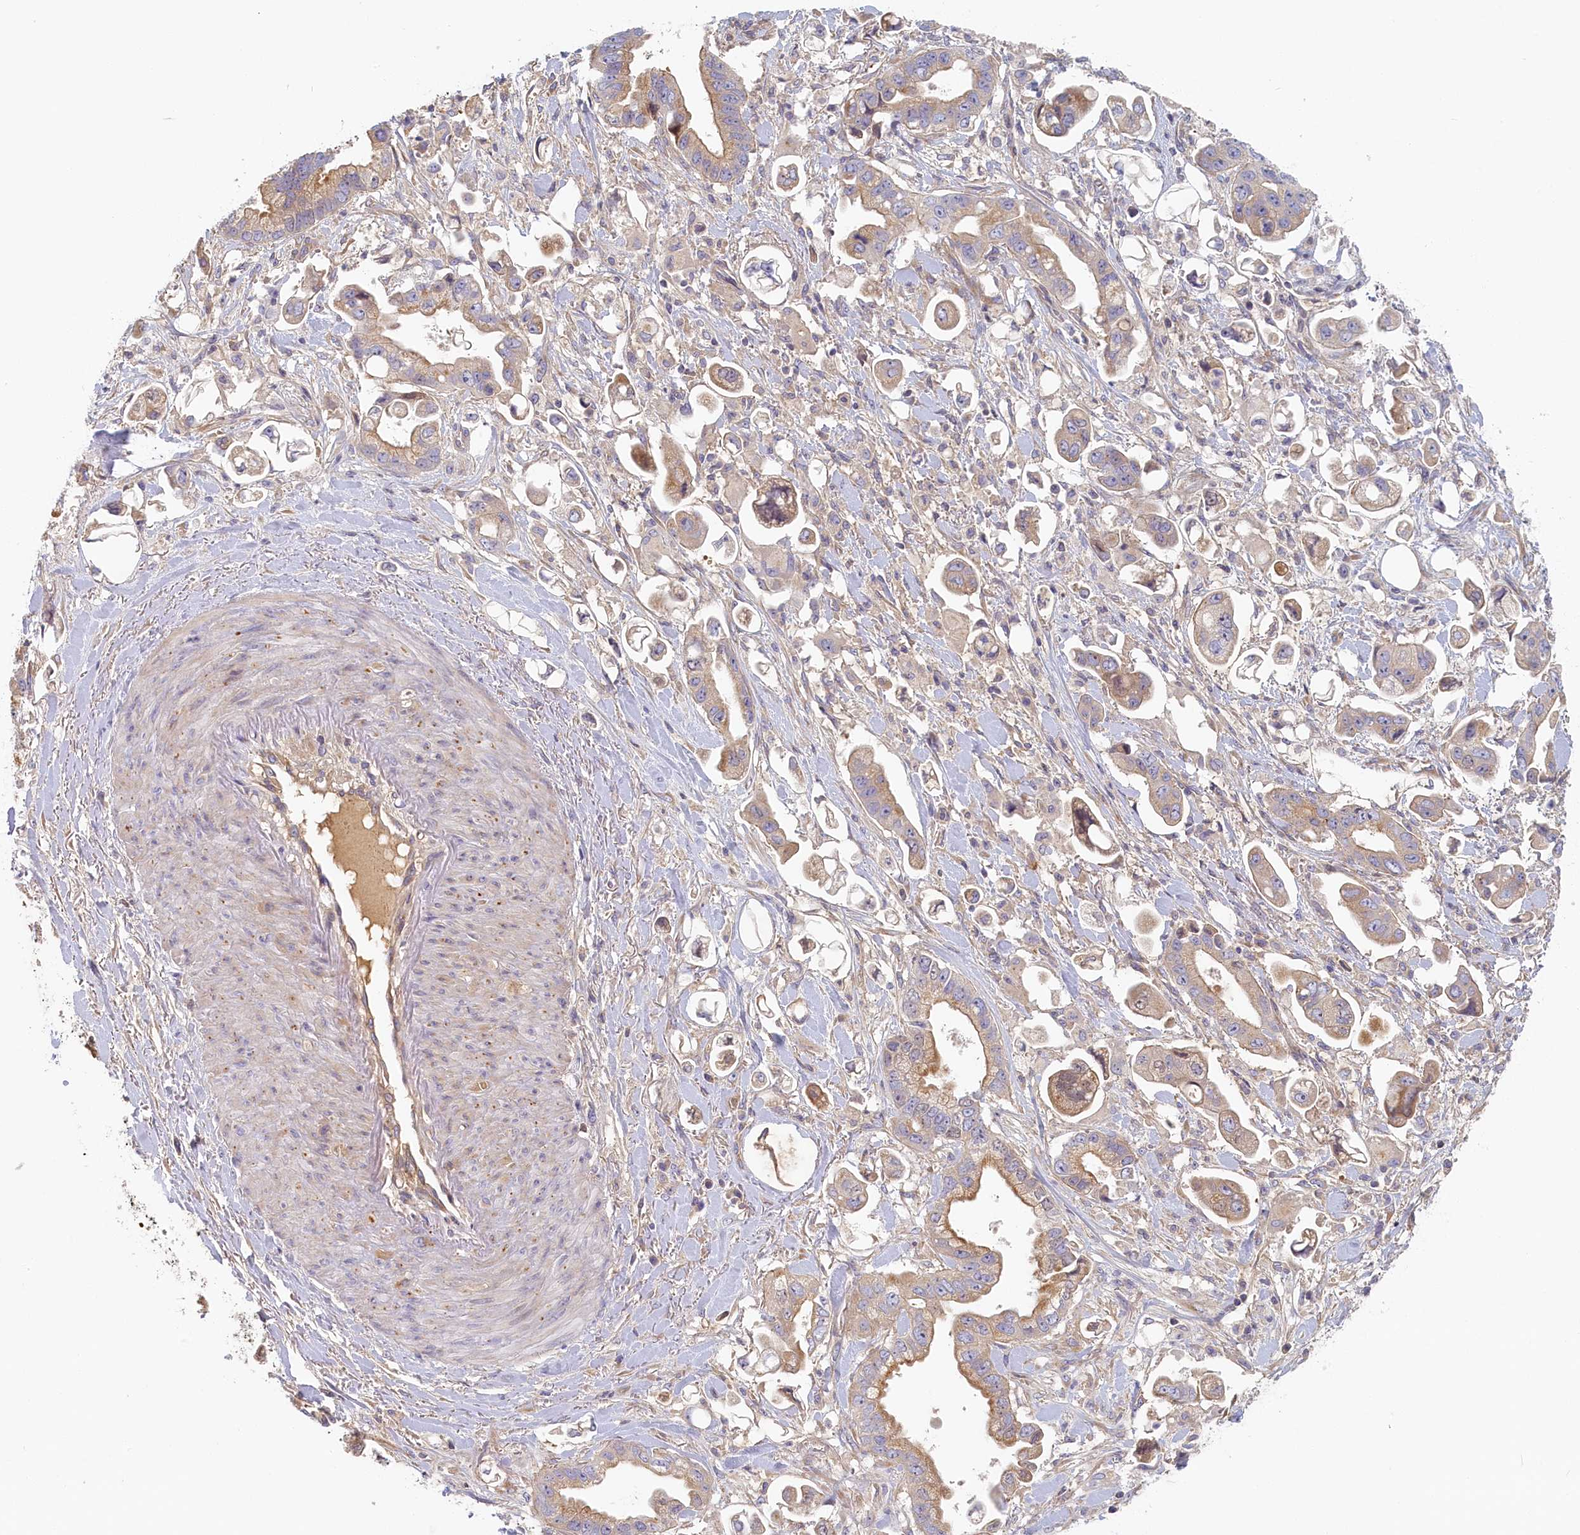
{"staining": {"intensity": "weak", "quantity": "25%-75%", "location": "cytoplasmic/membranous"}, "tissue": "stomach cancer", "cell_type": "Tumor cells", "image_type": "cancer", "snomed": [{"axis": "morphology", "description": "Adenocarcinoma, NOS"}, {"axis": "topography", "description": "Stomach"}], "caption": "Weak cytoplasmic/membranous protein staining is seen in about 25%-75% of tumor cells in stomach adenocarcinoma.", "gene": "STX16", "patient": {"sex": "male", "age": 62}}